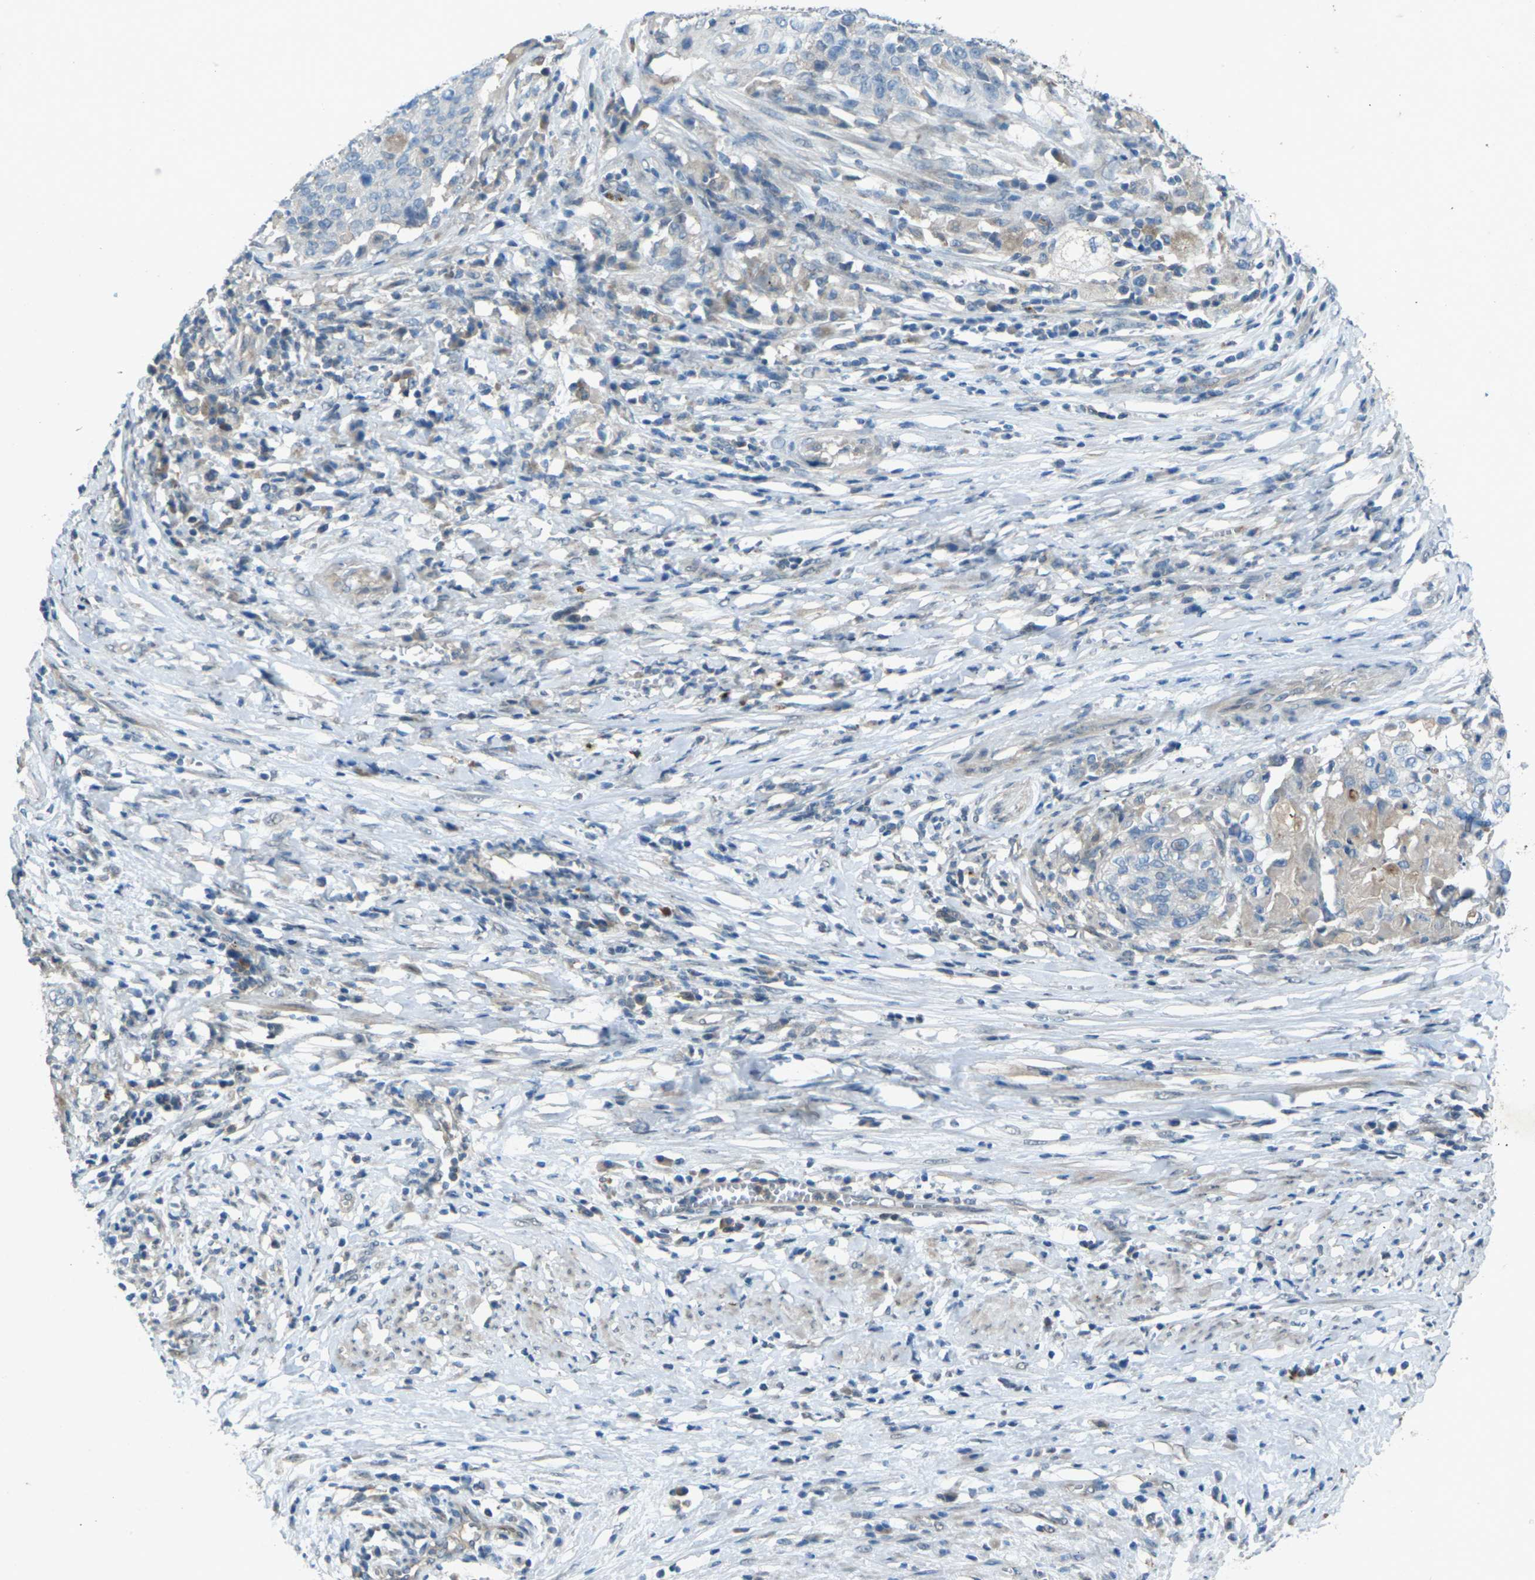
{"staining": {"intensity": "weak", "quantity": "<25%", "location": "cytoplasmic/membranous"}, "tissue": "cervical cancer", "cell_type": "Tumor cells", "image_type": "cancer", "snomed": [{"axis": "morphology", "description": "Squamous cell carcinoma, NOS"}, {"axis": "topography", "description": "Cervix"}], "caption": "An immunohistochemistry (IHC) micrograph of squamous cell carcinoma (cervical) is shown. There is no staining in tumor cells of squamous cell carcinoma (cervical).", "gene": "SIGLEC14", "patient": {"sex": "female", "age": 39}}